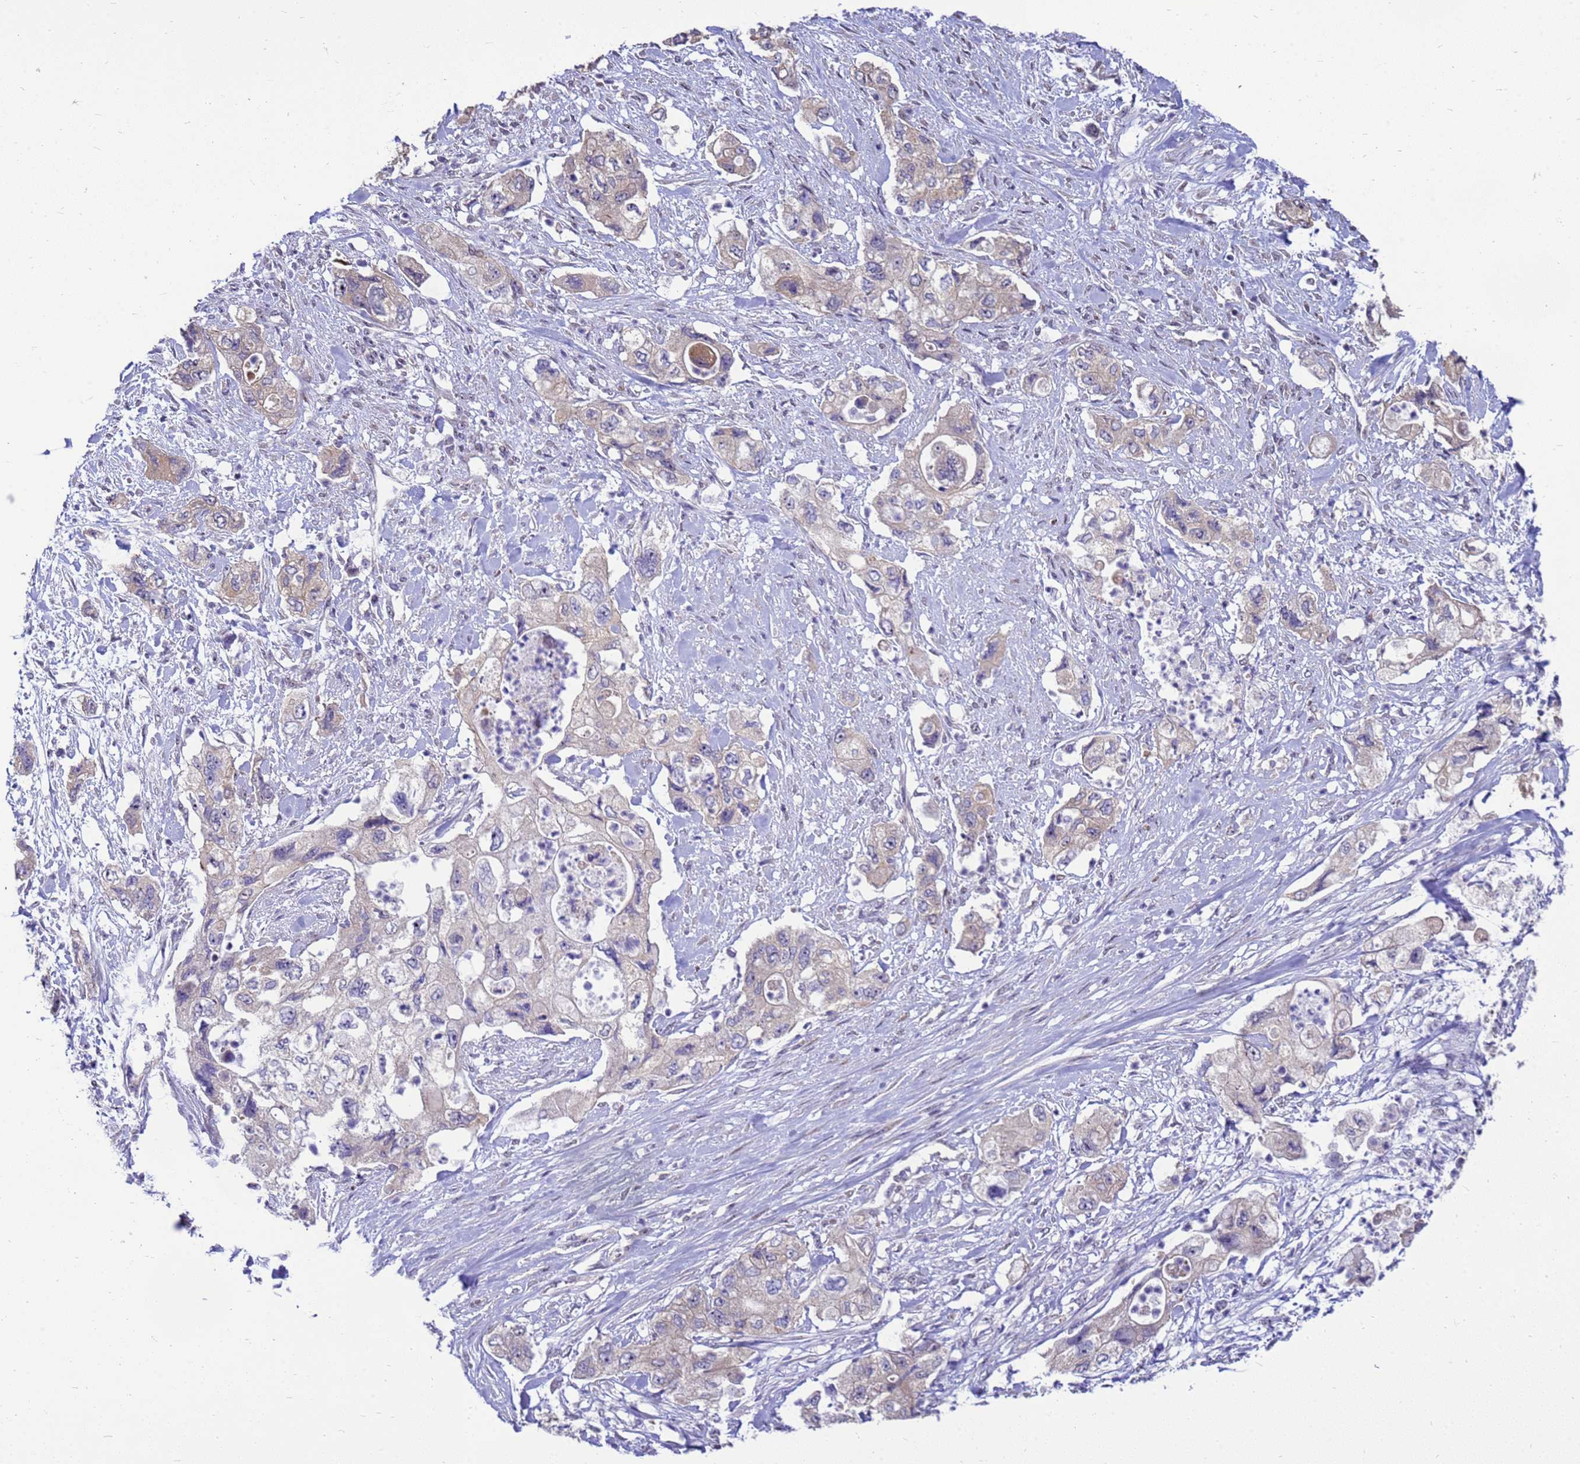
{"staining": {"intensity": "negative", "quantity": "none", "location": "none"}, "tissue": "pancreatic cancer", "cell_type": "Tumor cells", "image_type": "cancer", "snomed": [{"axis": "morphology", "description": "Adenocarcinoma, NOS"}, {"axis": "topography", "description": "Pancreas"}], "caption": "This is an immunohistochemistry histopathology image of adenocarcinoma (pancreatic). There is no staining in tumor cells.", "gene": "RSPO1", "patient": {"sex": "female", "age": 73}}